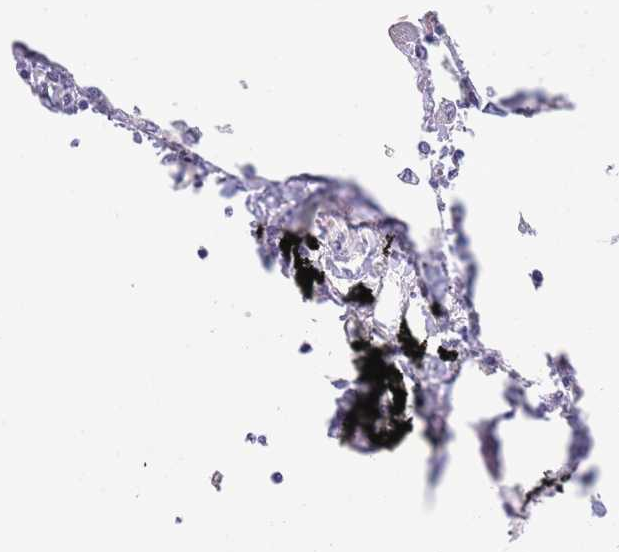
{"staining": {"intensity": "negative", "quantity": "none", "location": "none"}, "tissue": "lung", "cell_type": "Alveolar cells", "image_type": "normal", "snomed": [{"axis": "morphology", "description": "Normal tissue, NOS"}, {"axis": "topography", "description": "Lung"}], "caption": "Immunohistochemical staining of normal lung demonstrates no significant expression in alveolar cells. (Brightfield microscopy of DAB immunohistochemistry at high magnification).", "gene": "SPIRE2", "patient": {"sex": "female", "age": 67}}